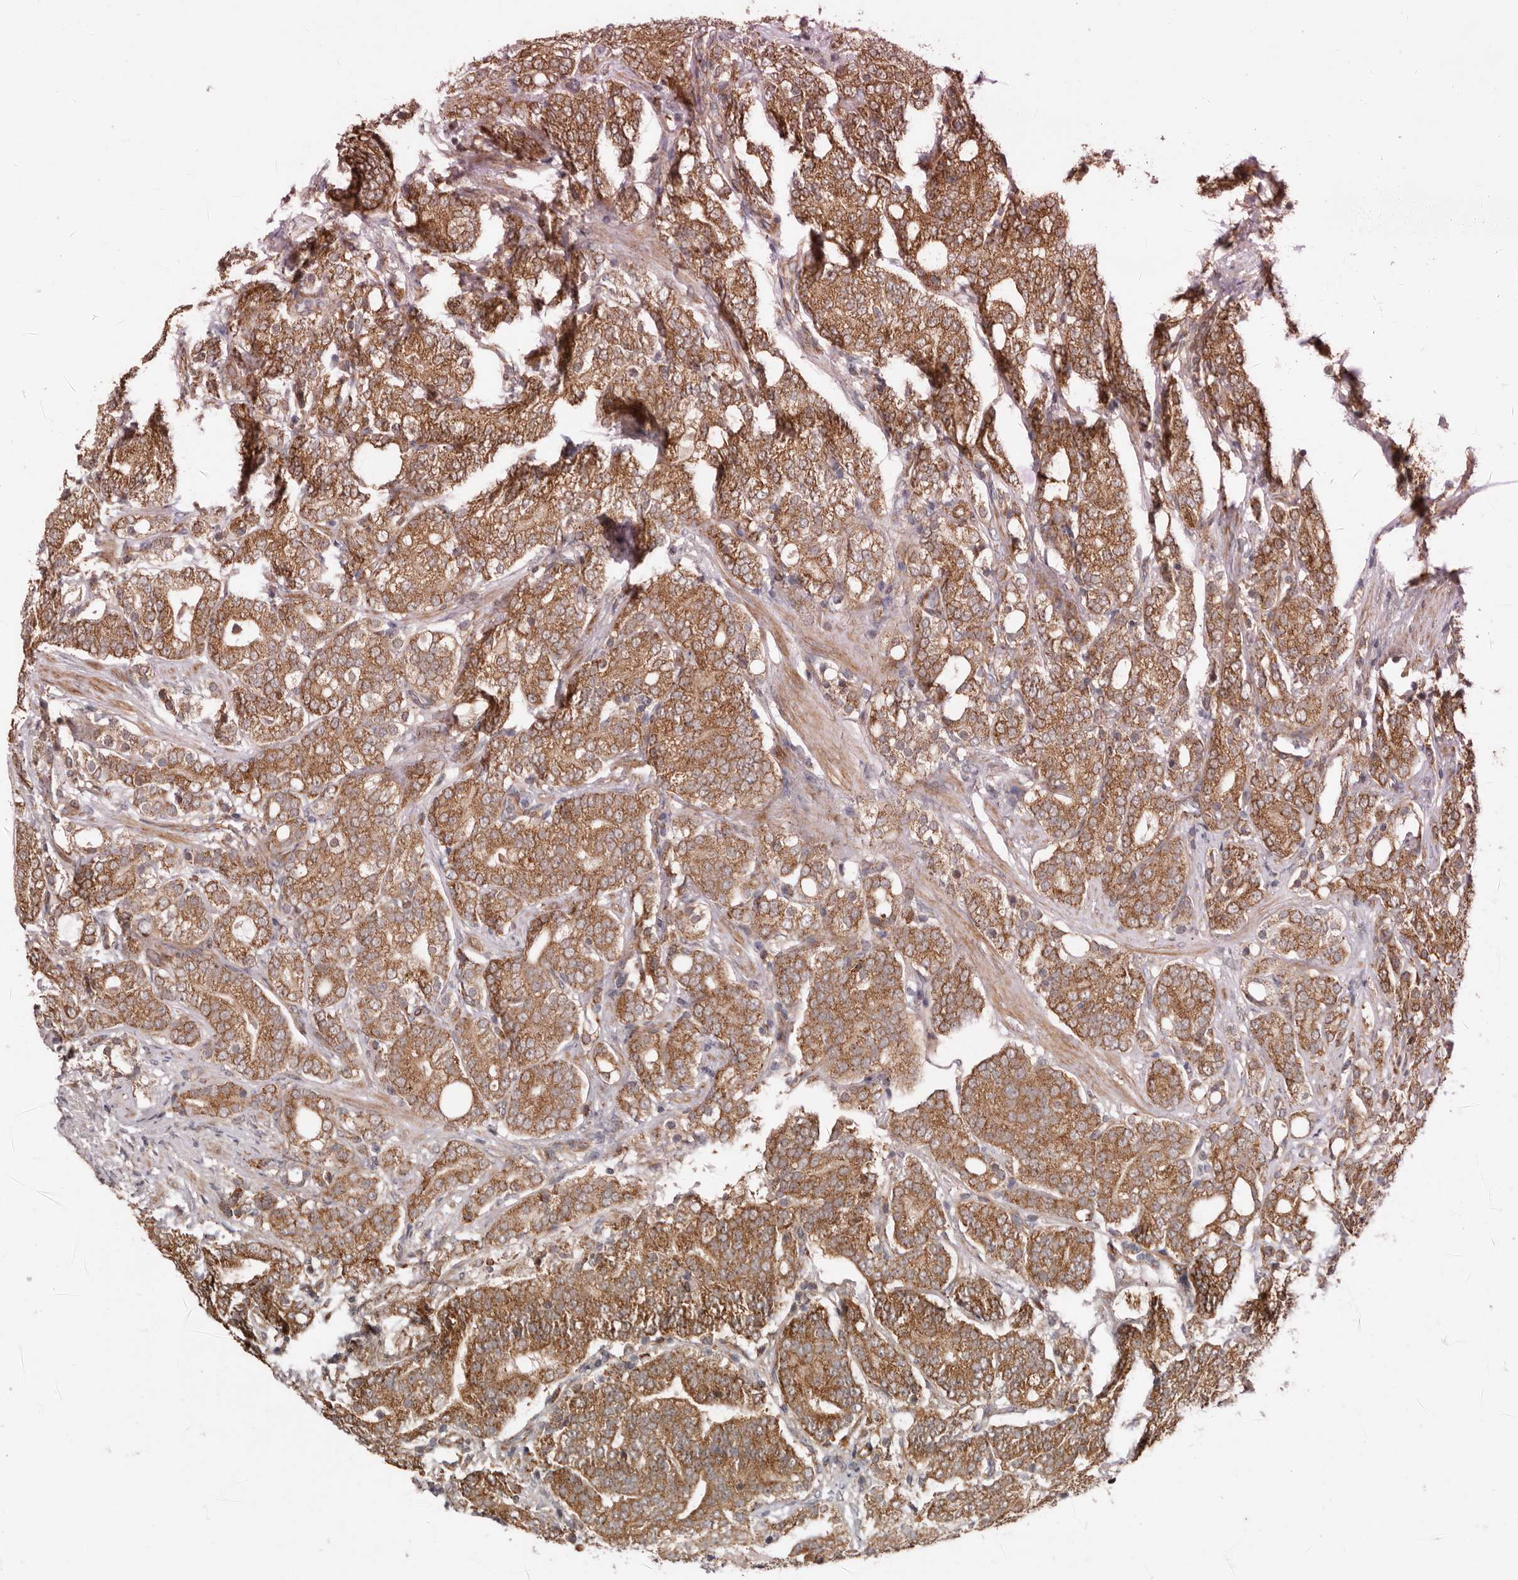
{"staining": {"intensity": "moderate", "quantity": ">75%", "location": "cytoplasmic/membranous"}, "tissue": "prostate cancer", "cell_type": "Tumor cells", "image_type": "cancer", "snomed": [{"axis": "morphology", "description": "Adenocarcinoma, High grade"}, {"axis": "topography", "description": "Prostate"}], "caption": "There is medium levels of moderate cytoplasmic/membranous staining in tumor cells of adenocarcinoma (high-grade) (prostate), as demonstrated by immunohistochemical staining (brown color).", "gene": "PROKR1", "patient": {"sex": "male", "age": 57}}